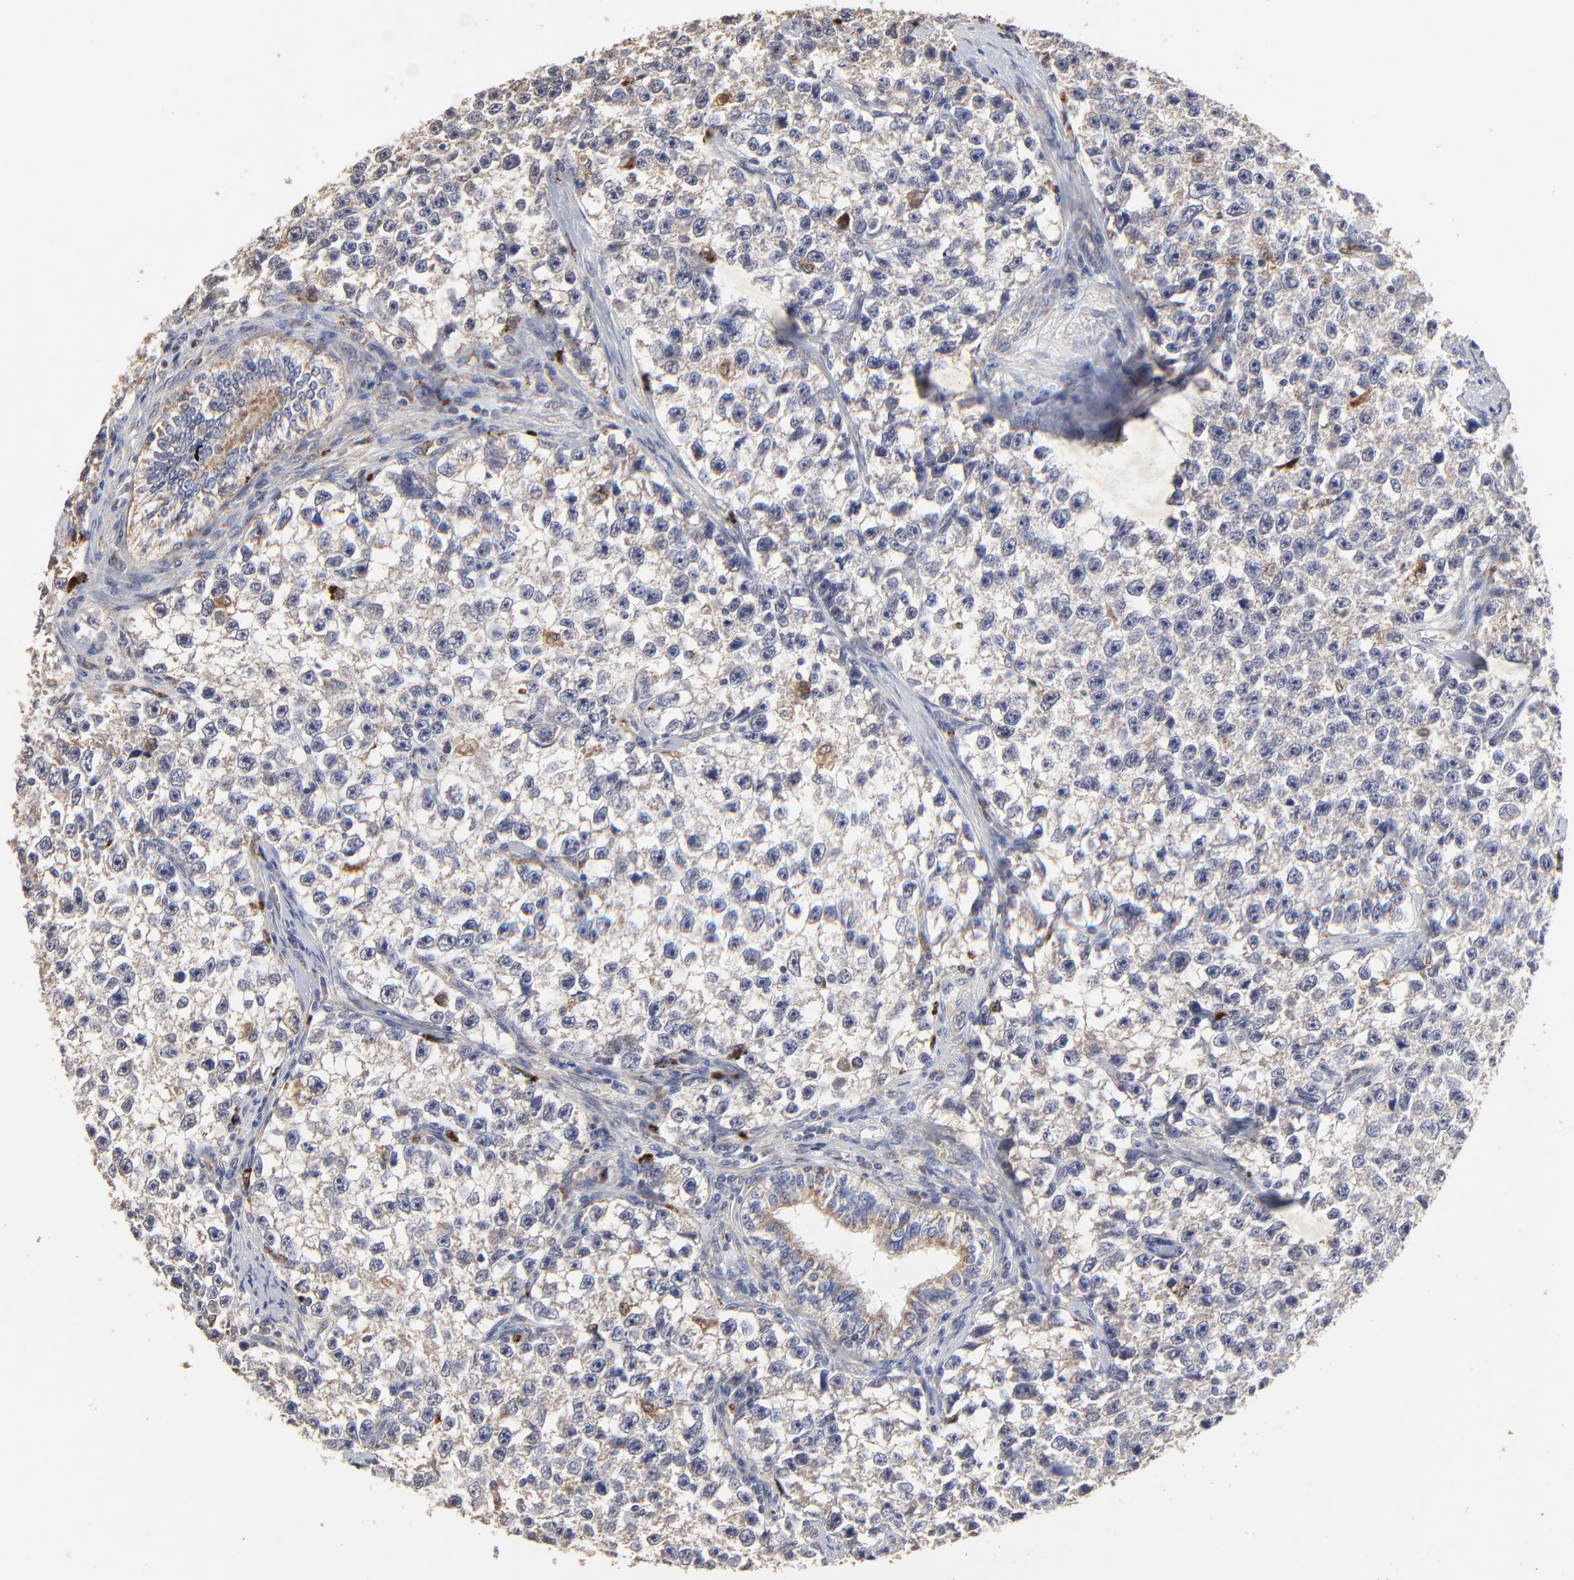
{"staining": {"intensity": "weak", "quantity": "<25%", "location": "cytoplasmic/membranous,nuclear"}, "tissue": "testis cancer", "cell_type": "Tumor cells", "image_type": "cancer", "snomed": [{"axis": "morphology", "description": "Seminoma, NOS"}, {"axis": "morphology", "description": "Carcinoma, Embryonal, NOS"}, {"axis": "topography", "description": "Testis"}], "caption": "The micrograph exhibits no significant staining in tumor cells of testis cancer. (Brightfield microscopy of DAB (3,3'-diaminobenzidine) immunohistochemistry at high magnification).", "gene": "LGALS3", "patient": {"sex": "male", "age": 30}}